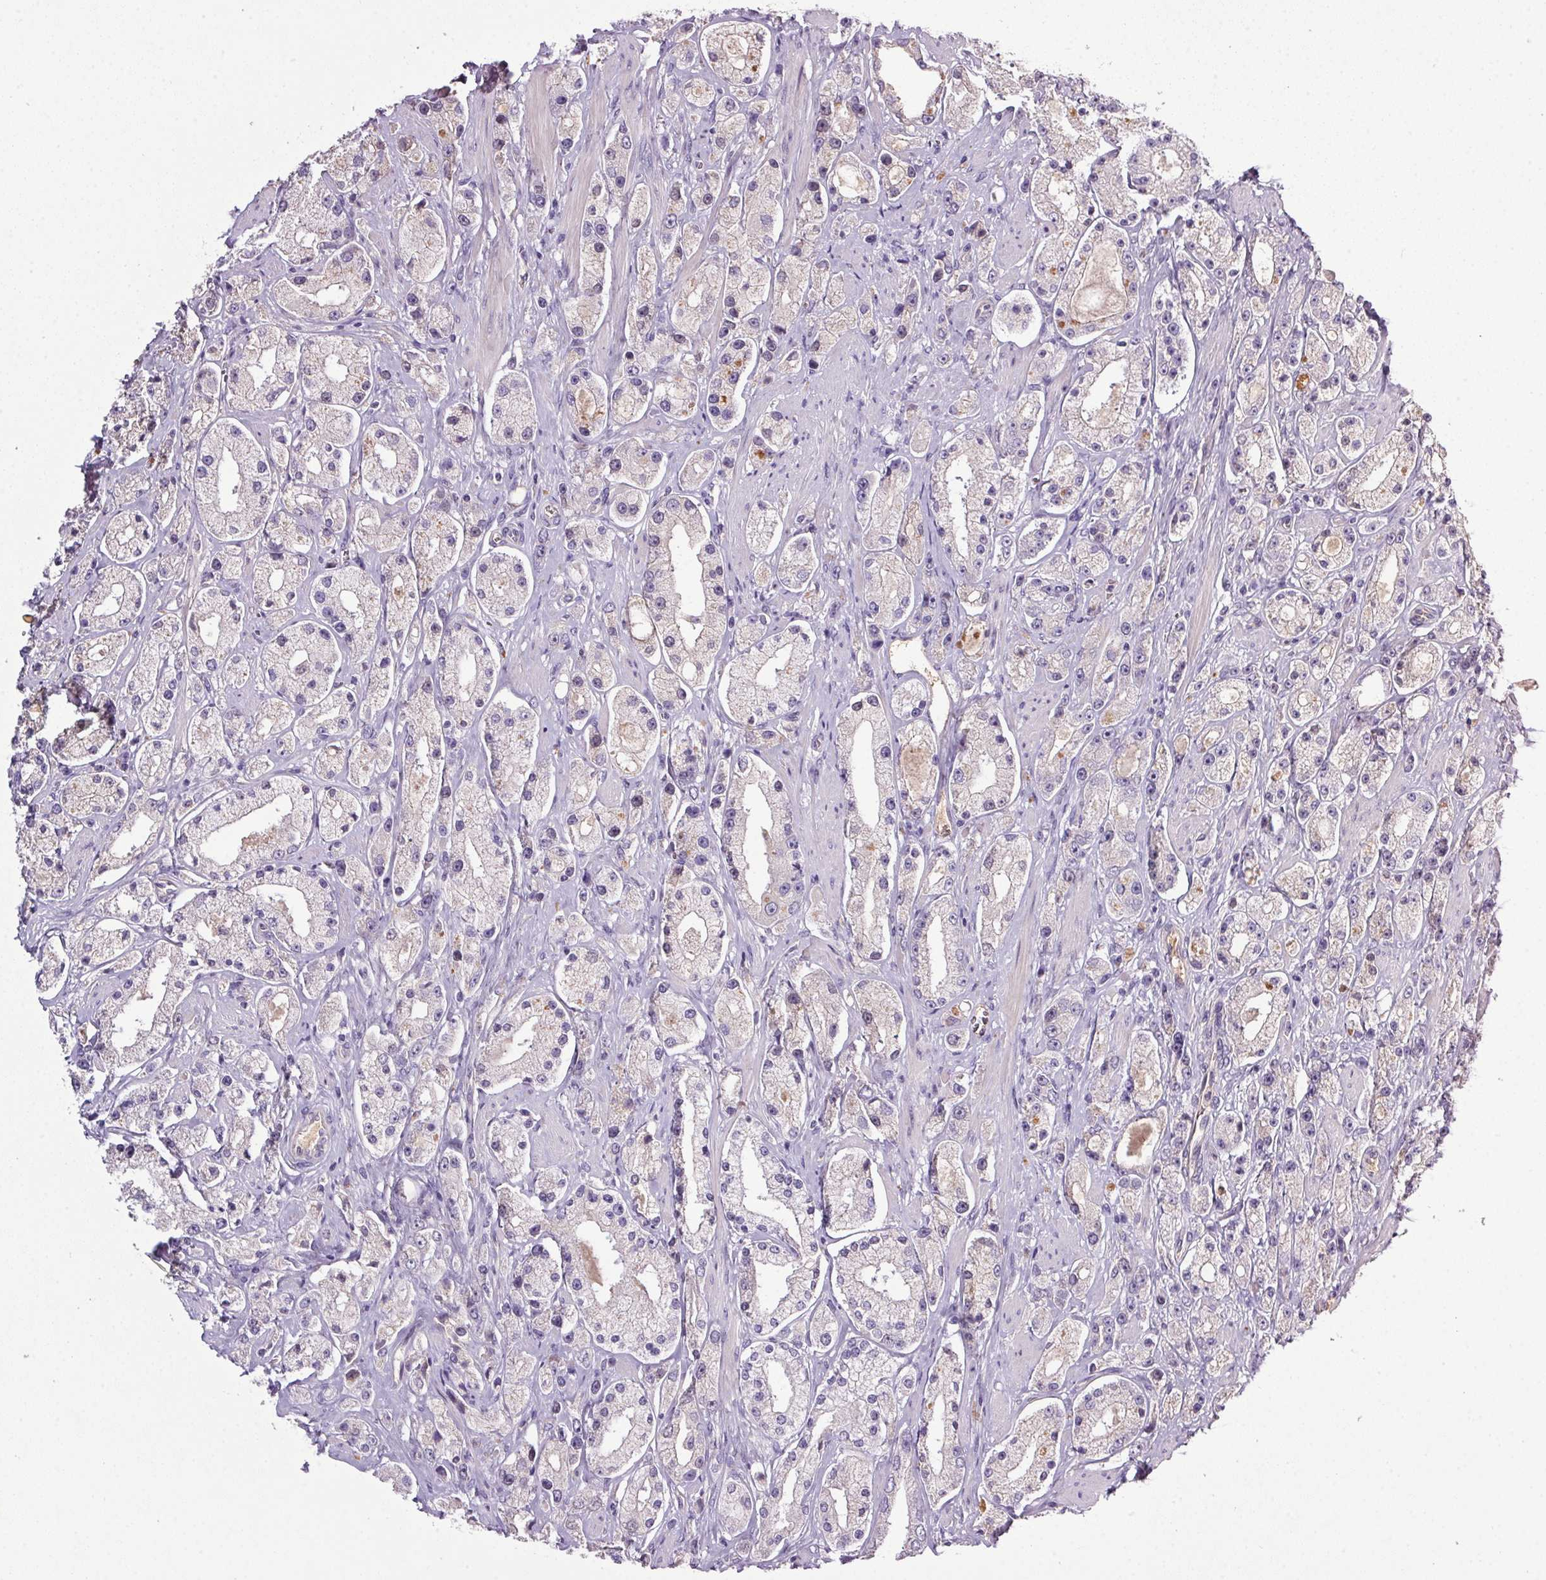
{"staining": {"intensity": "negative", "quantity": "none", "location": "none"}, "tissue": "prostate cancer", "cell_type": "Tumor cells", "image_type": "cancer", "snomed": [{"axis": "morphology", "description": "Adenocarcinoma, High grade"}, {"axis": "topography", "description": "Prostate"}], "caption": "The immunohistochemistry image has no significant expression in tumor cells of high-grade adenocarcinoma (prostate) tissue.", "gene": "APOC4", "patient": {"sex": "male", "age": 67}}